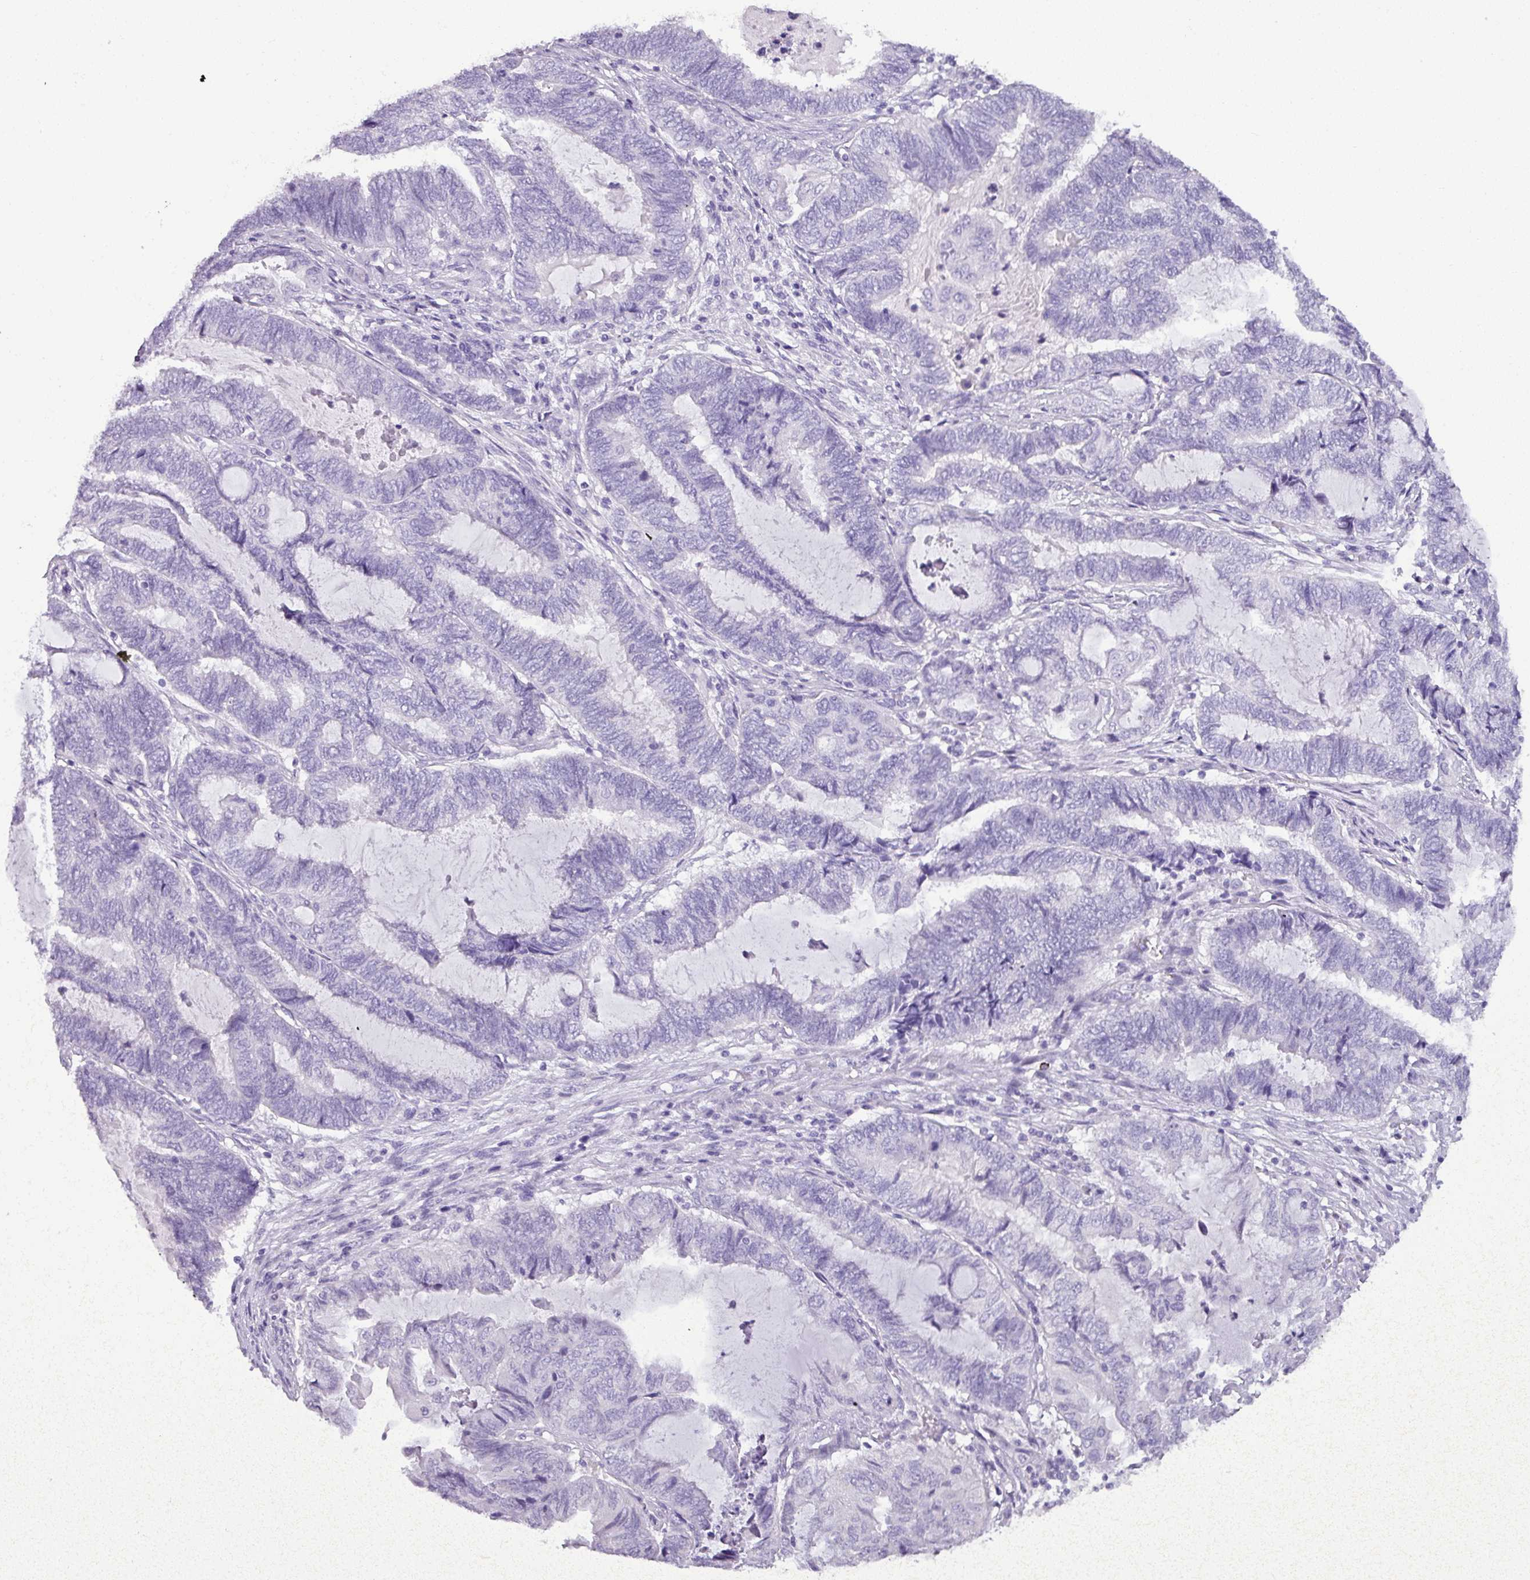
{"staining": {"intensity": "negative", "quantity": "none", "location": "none"}, "tissue": "endometrial cancer", "cell_type": "Tumor cells", "image_type": "cancer", "snomed": [{"axis": "morphology", "description": "Adenocarcinoma, NOS"}, {"axis": "topography", "description": "Uterus"}, {"axis": "topography", "description": "Endometrium"}], "caption": "Immunohistochemistry micrograph of endometrial cancer stained for a protein (brown), which demonstrates no staining in tumor cells. Nuclei are stained in blue.", "gene": "NAPSA", "patient": {"sex": "female", "age": 70}}